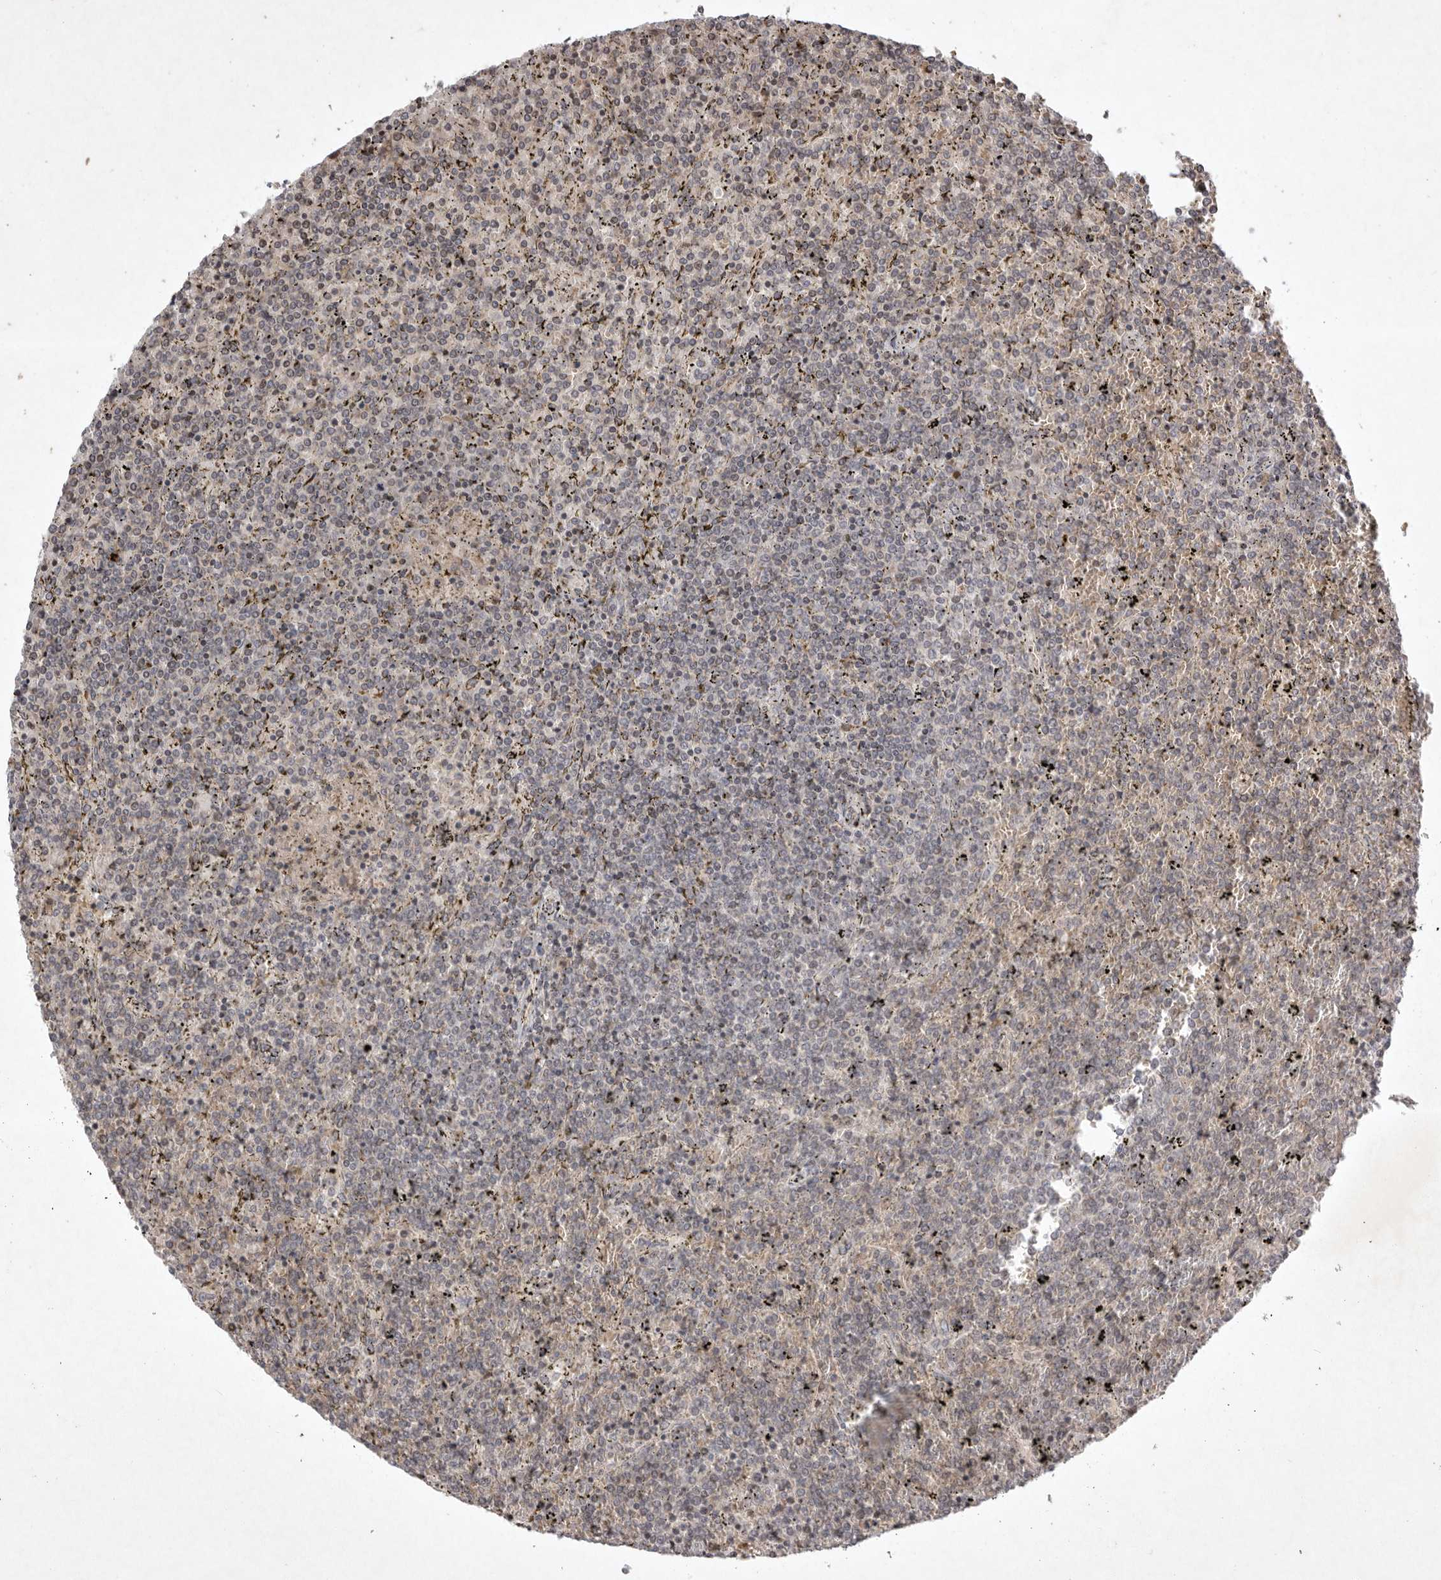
{"staining": {"intensity": "negative", "quantity": "none", "location": "none"}, "tissue": "lymphoma", "cell_type": "Tumor cells", "image_type": "cancer", "snomed": [{"axis": "morphology", "description": "Malignant lymphoma, non-Hodgkin's type, Low grade"}, {"axis": "topography", "description": "Spleen"}], "caption": "This histopathology image is of malignant lymphoma, non-Hodgkin's type (low-grade) stained with immunohistochemistry to label a protein in brown with the nuclei are counter-stained blue. There is no expression in tumor cells.", "gene": "EIF2AK1", "patient": {"sex": "female", "age": 19}}